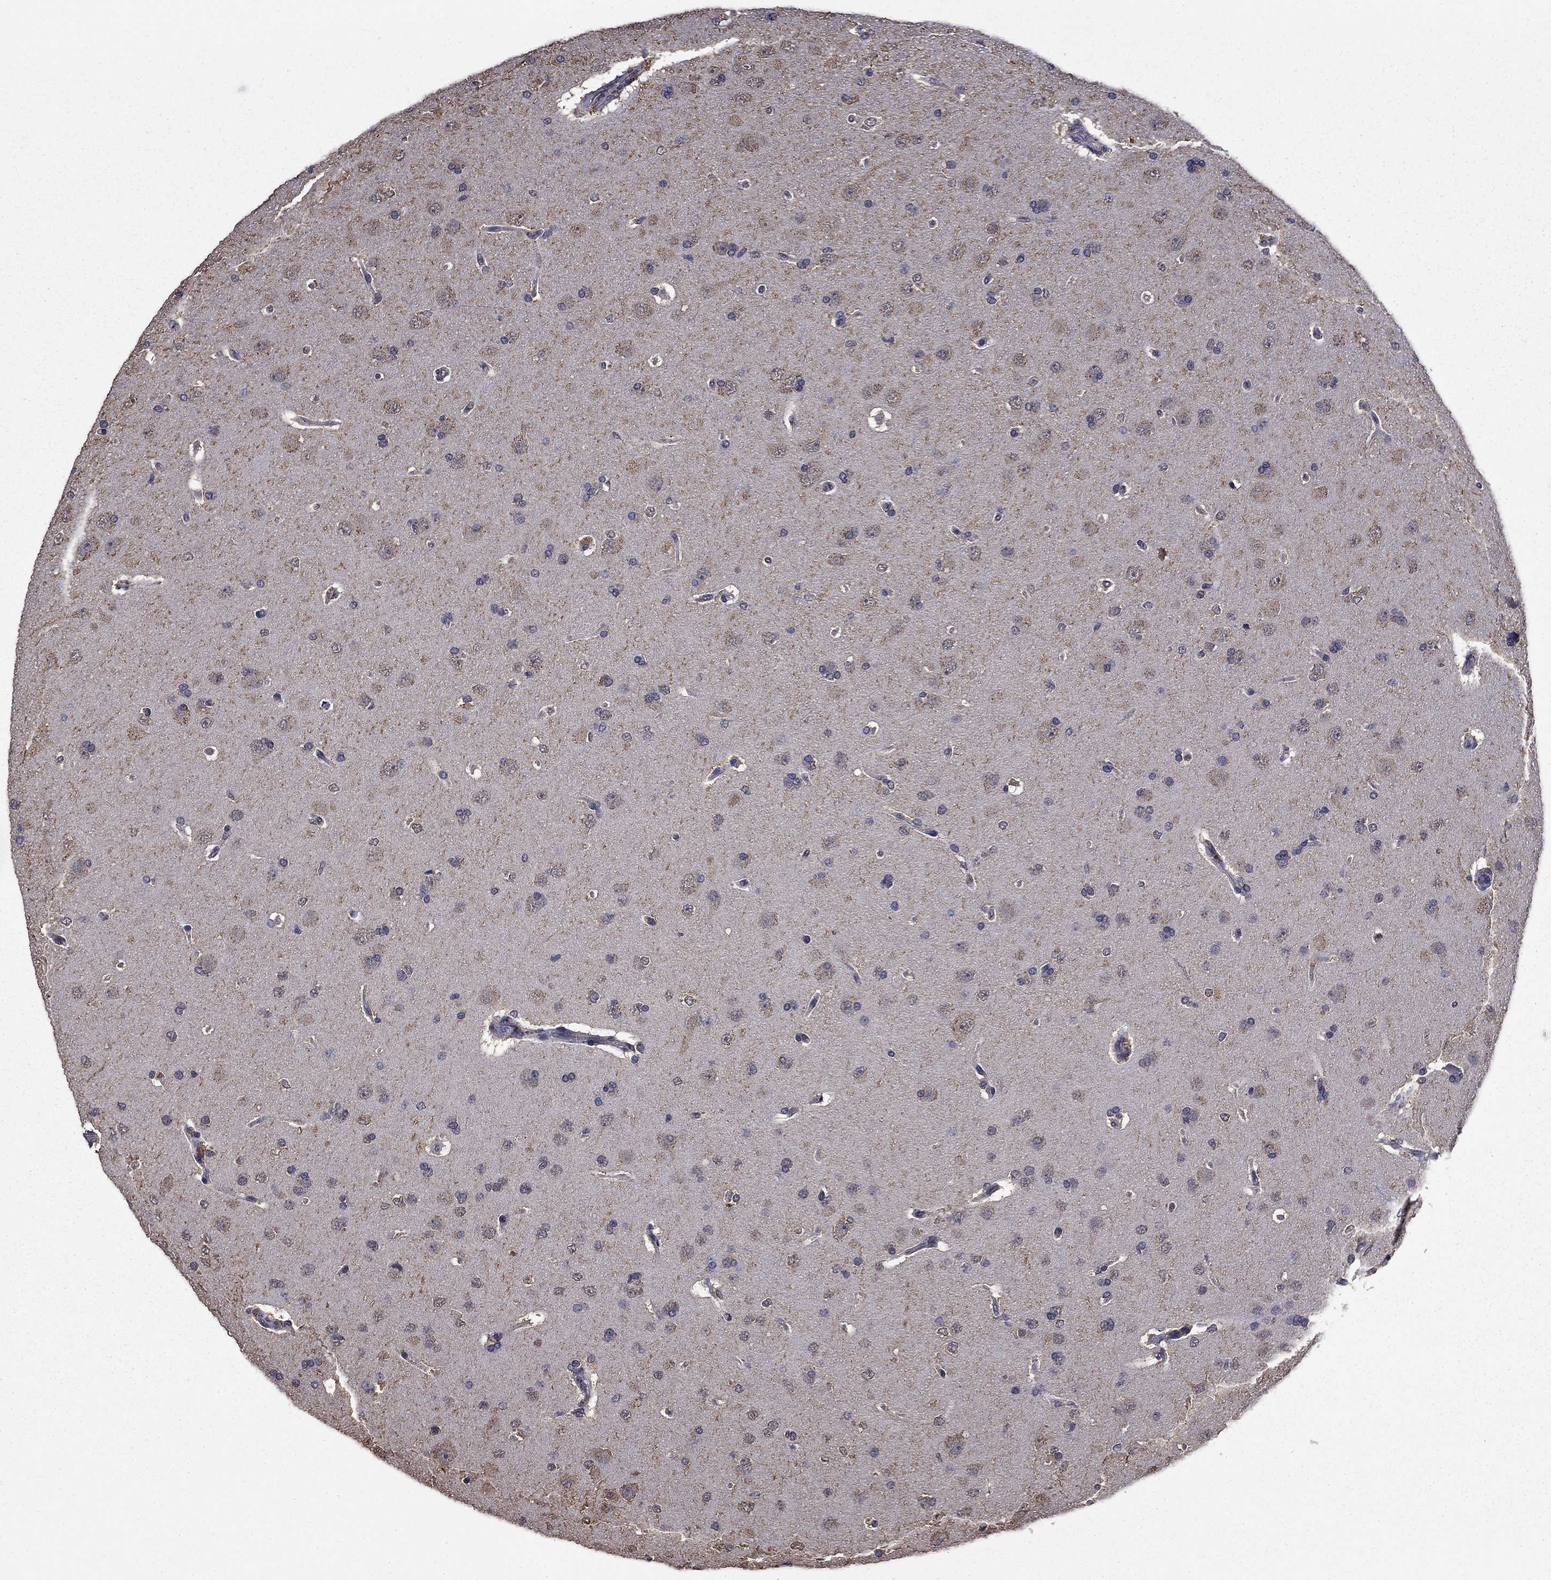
{"staining": {"intensity": "negative", "quantity": "none", "location": "none"}, "tissue": "glioma", "cell_type": "Tumor cells", "image_type": "cancer", "snomed": [{"axis": "morphology", "description": "Glioma, malignant, NOS"}, {"axis": "topography", "description": "Cerebral cortex"}], "caption": "IHC of human glioma (malignant) demonstrates no positivity in tumor cells. (DAB immunohistochemistry (IHC) with hematoxylin counter stain).", "gene": "MFAP3L", "patient": {"sex": "male", "age": 58}}